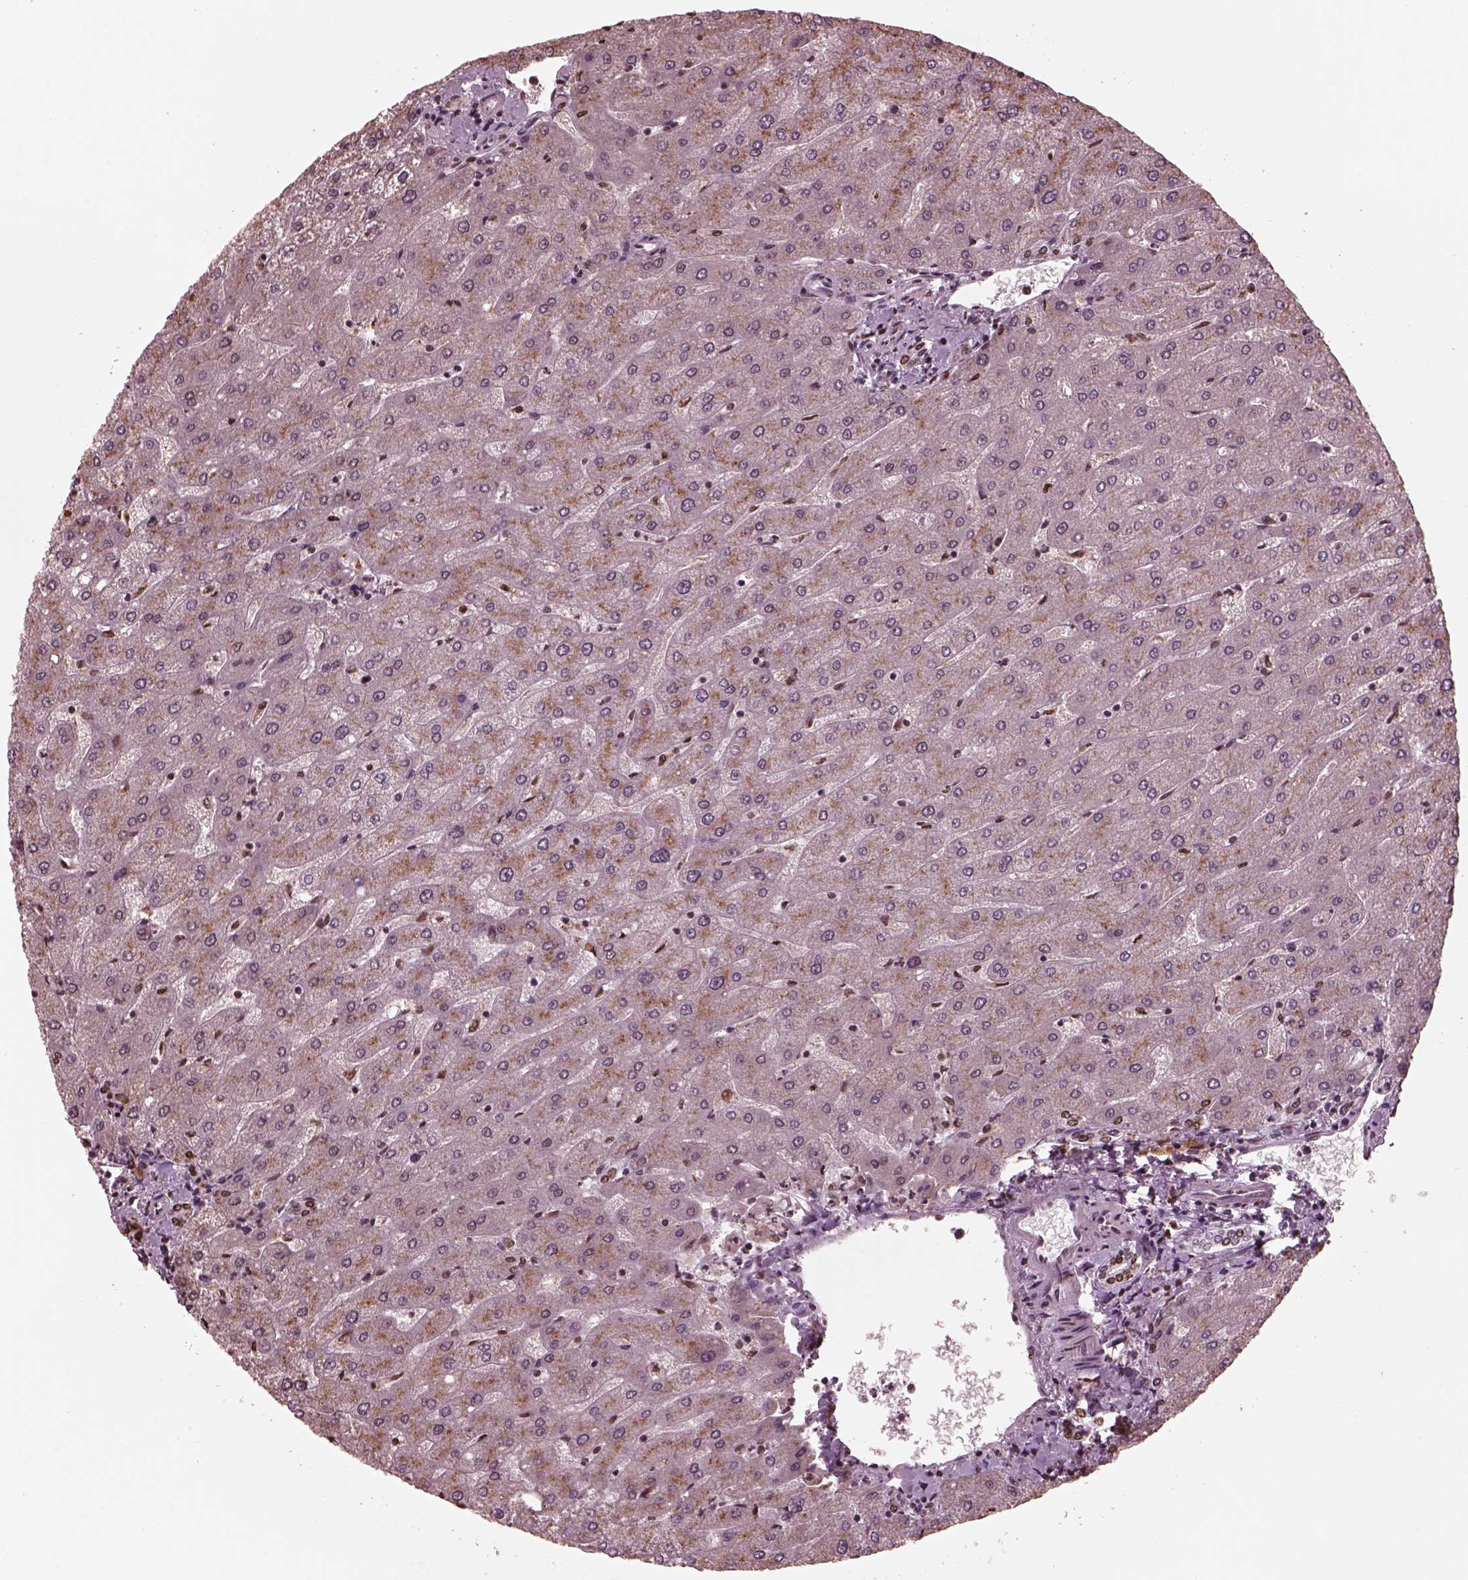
{"staining": {"intensity": "moderate", "quantity": "25%-75%", "location": "nuclear"}, "tissue": "liver", "cell_type": "Cholangiocytes", "image_type": "normal", "snomed": [{"axis": "morphology", "description": "Normal tissue, NOS"}, {"axis": "topography", "description": "Liver"}], "caption": "Immunohistochemistry (DAB) staining of normal liver shows moderate nuclear protein expression in approximately 25%-75% of cholangiocytes. (brown staining indicates protein expression, while blue staining denotes nuclei).", "gene": "NSD1", "patient": {"sex": "male", "age": 67}}